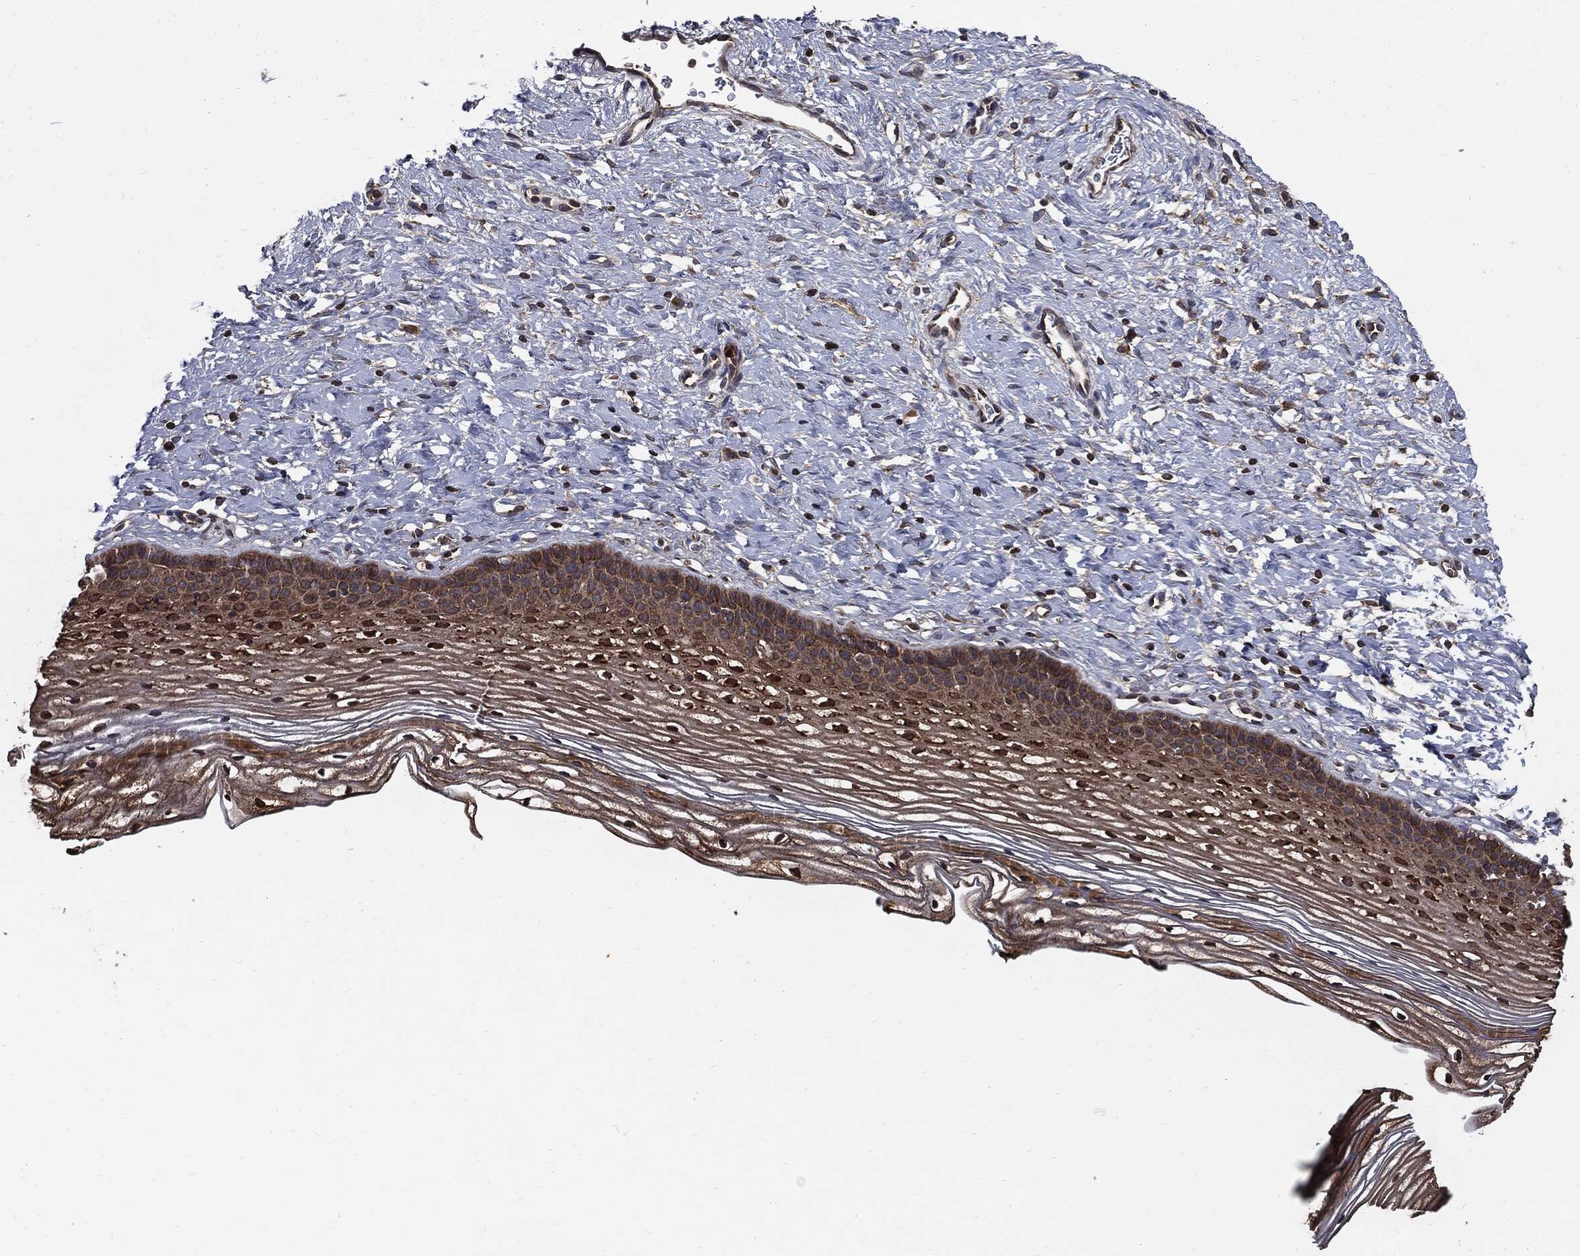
{"staining": {"intensity": "strong", "quantity": "25%-75%", "location": "cytoplasmic/membranous,nuclear"}, "tissue": "cervix", "cell_type": "Squamous epithelial cells", "image_type": "normal", "snomed": [{"axis": "morphology", "description": "Normal tissue, NOS"}, {"axis": "topography", "description": "Cervix"}], "caption": "High-magnification brightfield microscopy of normal cervix stained with DAB (brown) and counterstained with hematoxylin (blue). squamous epithelial cells exhibit strong cytoplasmic/membranous,nuclear expression is present in approximately25%-75% of cells.", "gene": "PDCD6IP", "patient": {"sex": "female", "age": 39}}